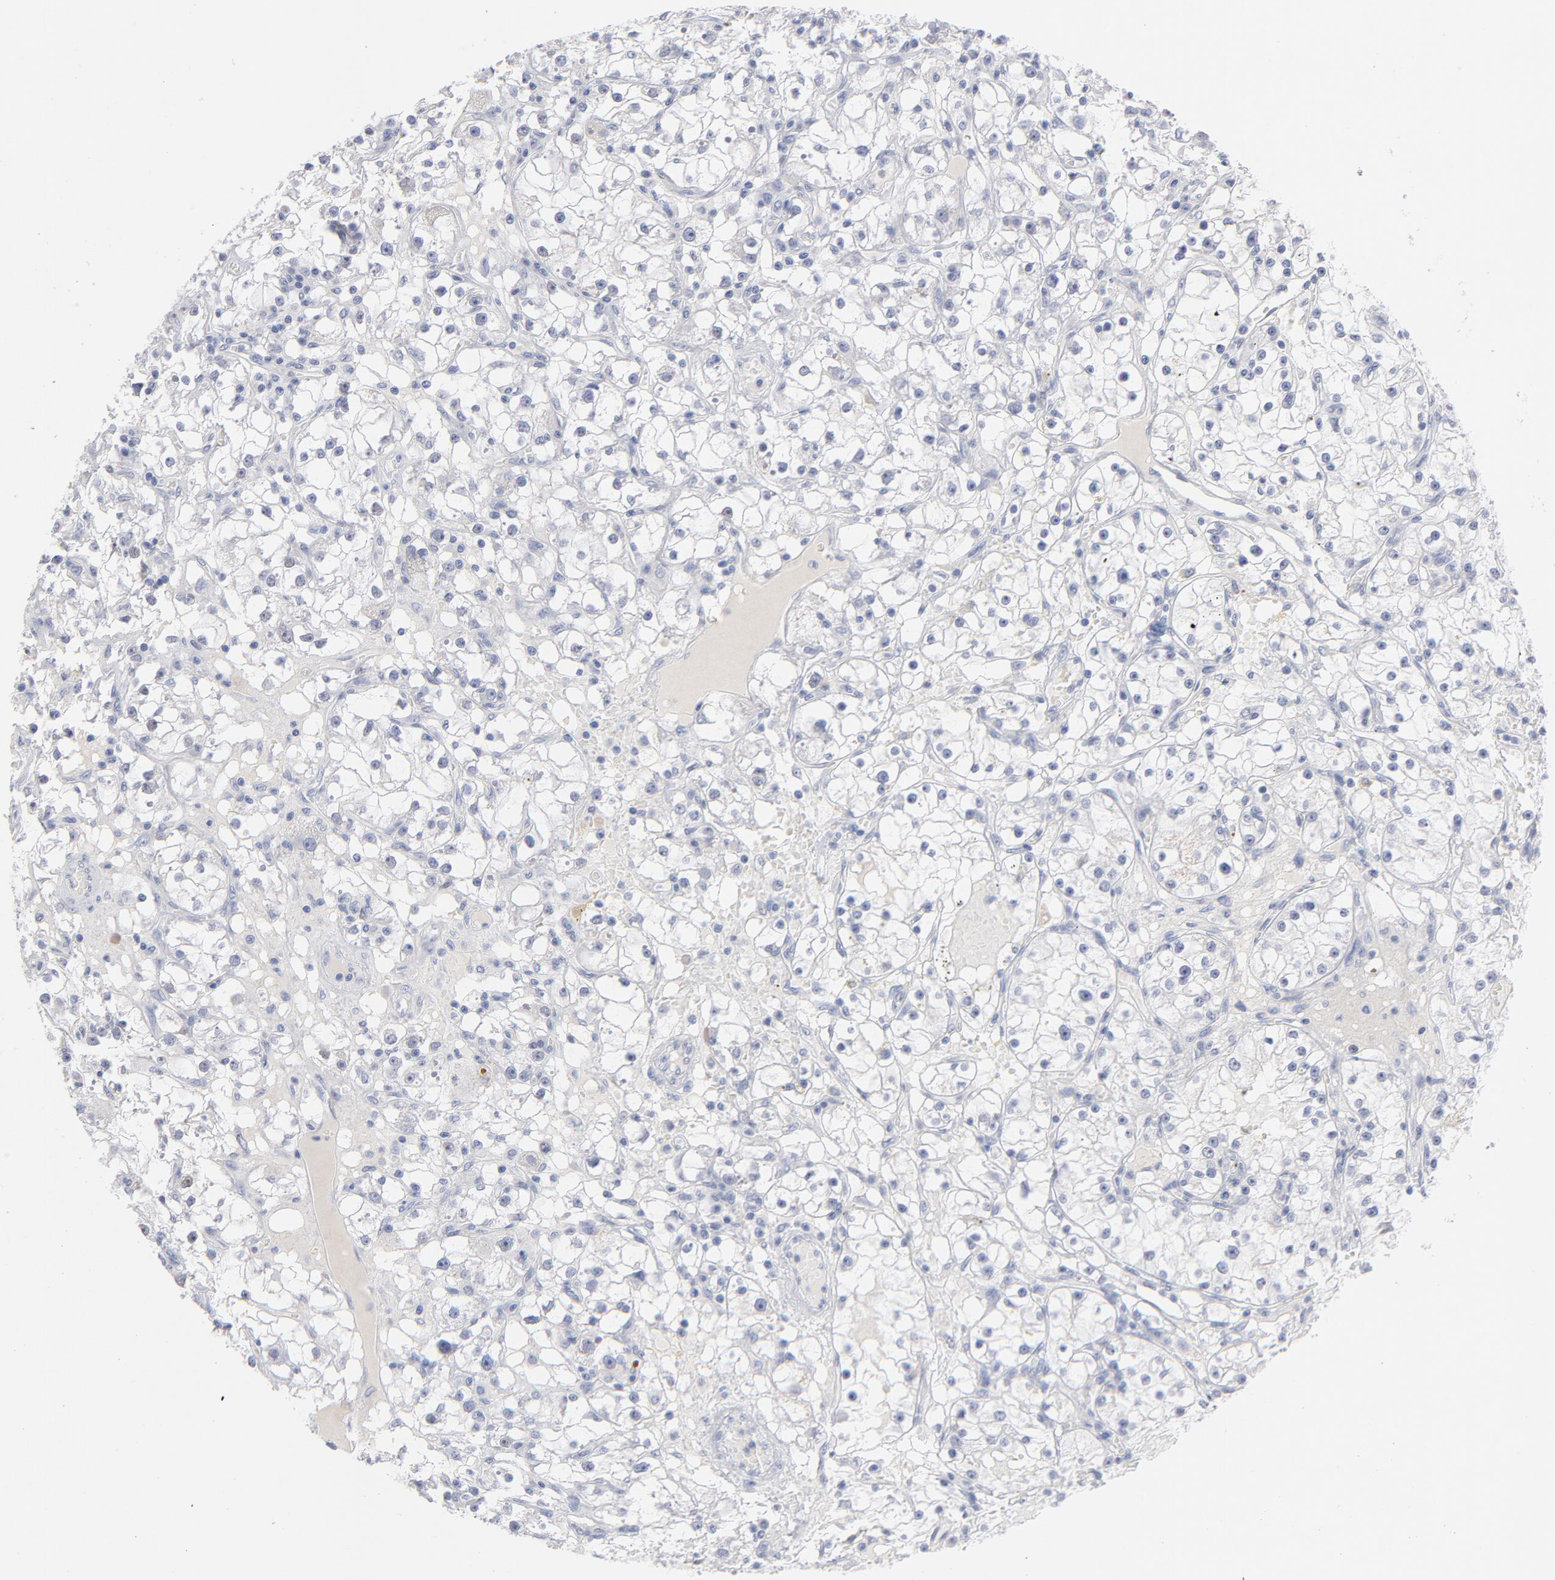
{"staining": {"intensity": "negative", "quantity": "none", "location": "none"}, "tissue": "renal cancer", "cell_type": "Tumor cells", "image_type": "cancer", "snomed": [{"axis": "morphology", "description": "Adenocarcinoma, NOS"}, {"axis": "topography", "description": "Kidney"}], "caption": "An IHC photomicrograph of renal cancer is shown. There is no staining in tumor cells of renal cancer.", "gene": "MCM7", "patient": {"sex": "male", "age": 56}}